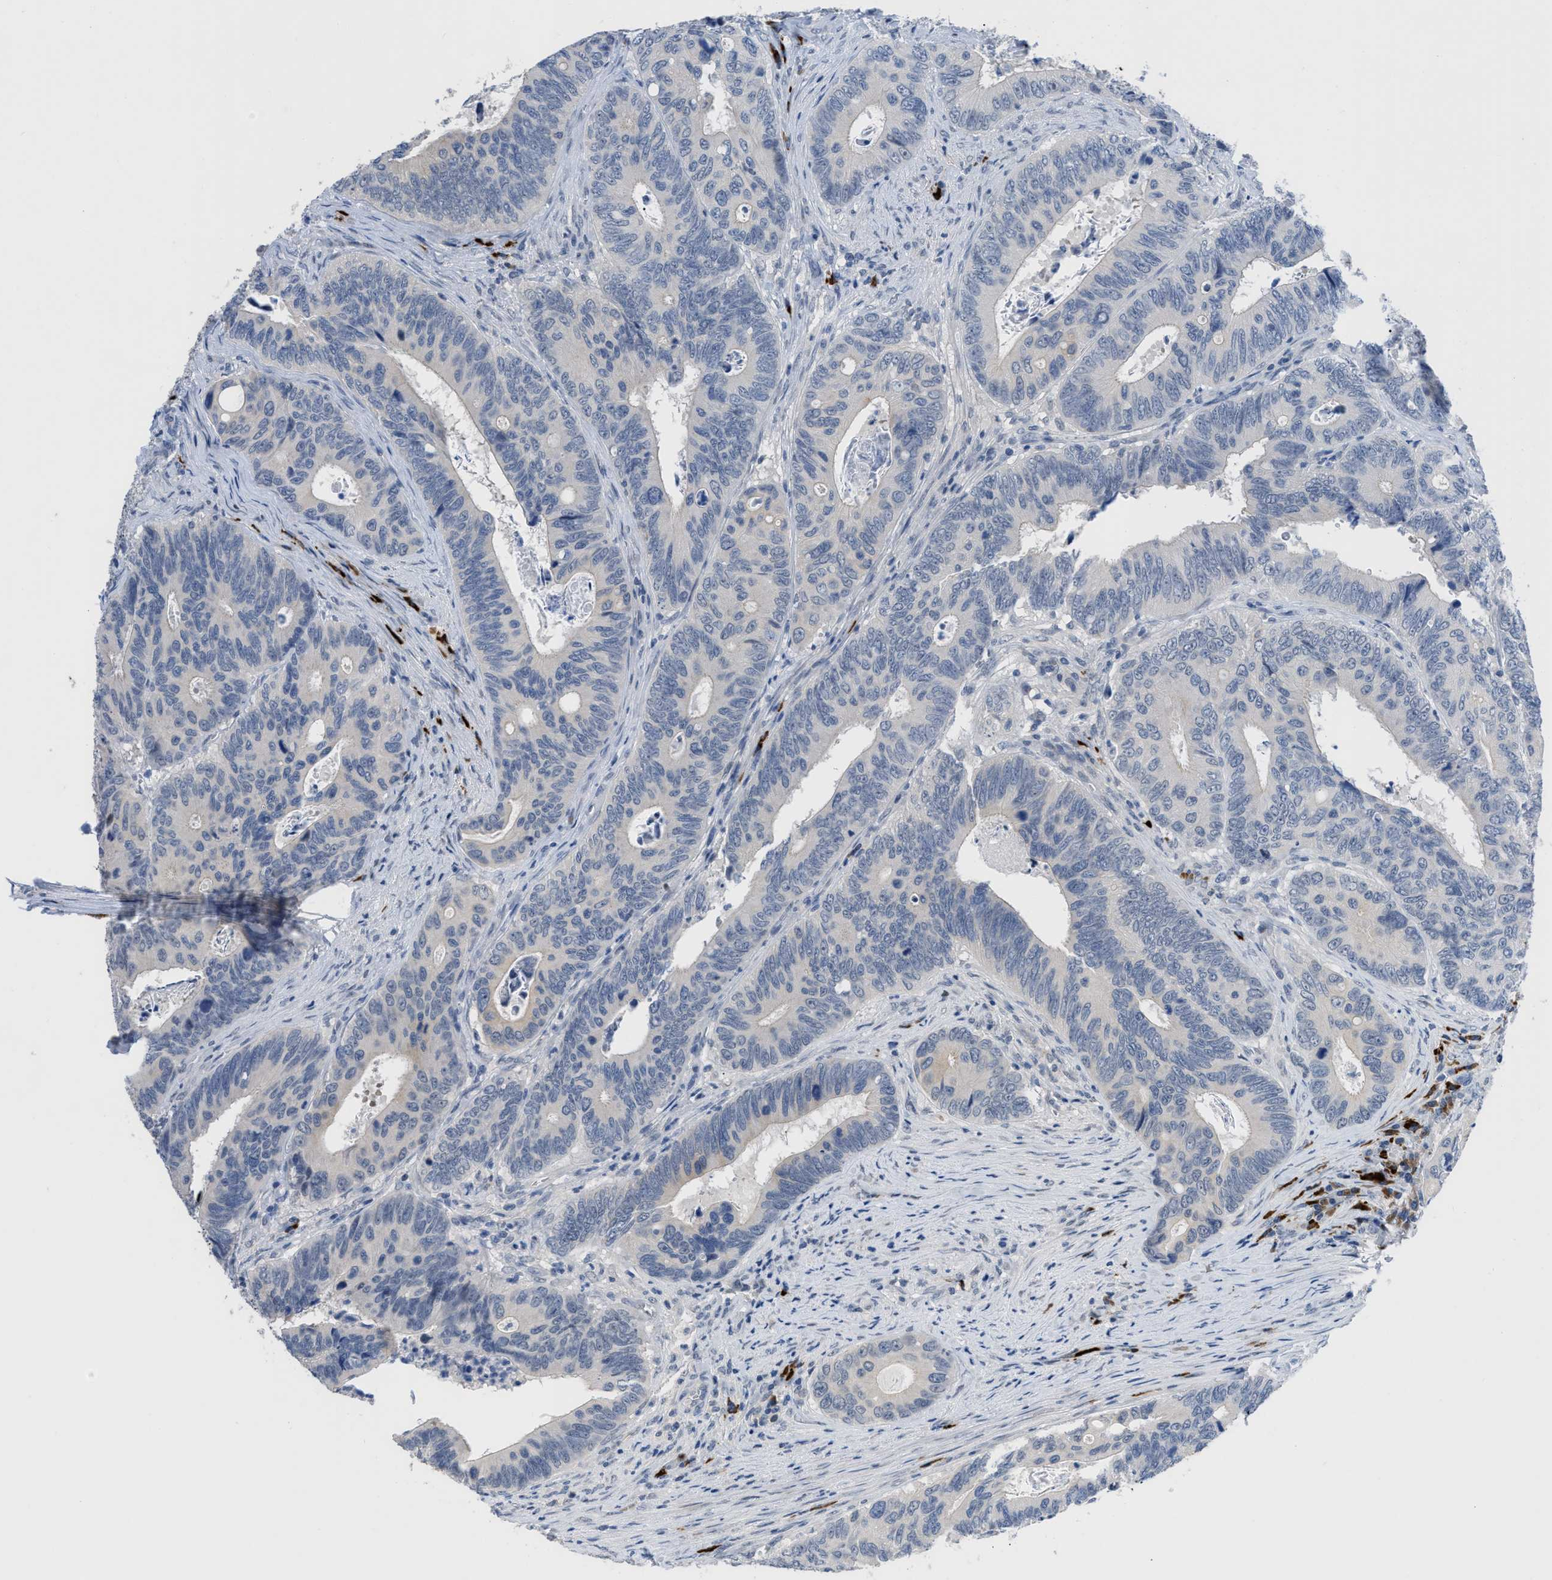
{"staining": {"intensity": "negative", "quantity": "none", "location": "none"}, "tissue": "colorectal cancer", "cell_type": "Tumor cells", "image_type": "cancer", "snomed": [{"axis": "morphology", "description": "Inflammation, NOS"}, {"axis": "morphology", "description": "Adenocarcinoma, NOS"}, {"axis": "topography", "description": "Colon"}], "caption": "Protein analysis of adenocarcinoma (colorectal) demonstrates no significant positivity in tumor cells. (DAB (3,3'-diaminobenzidine) IHC, high magnification).", "gene": "OR9K2", "patient": {"sex": "male", "age": 72}}